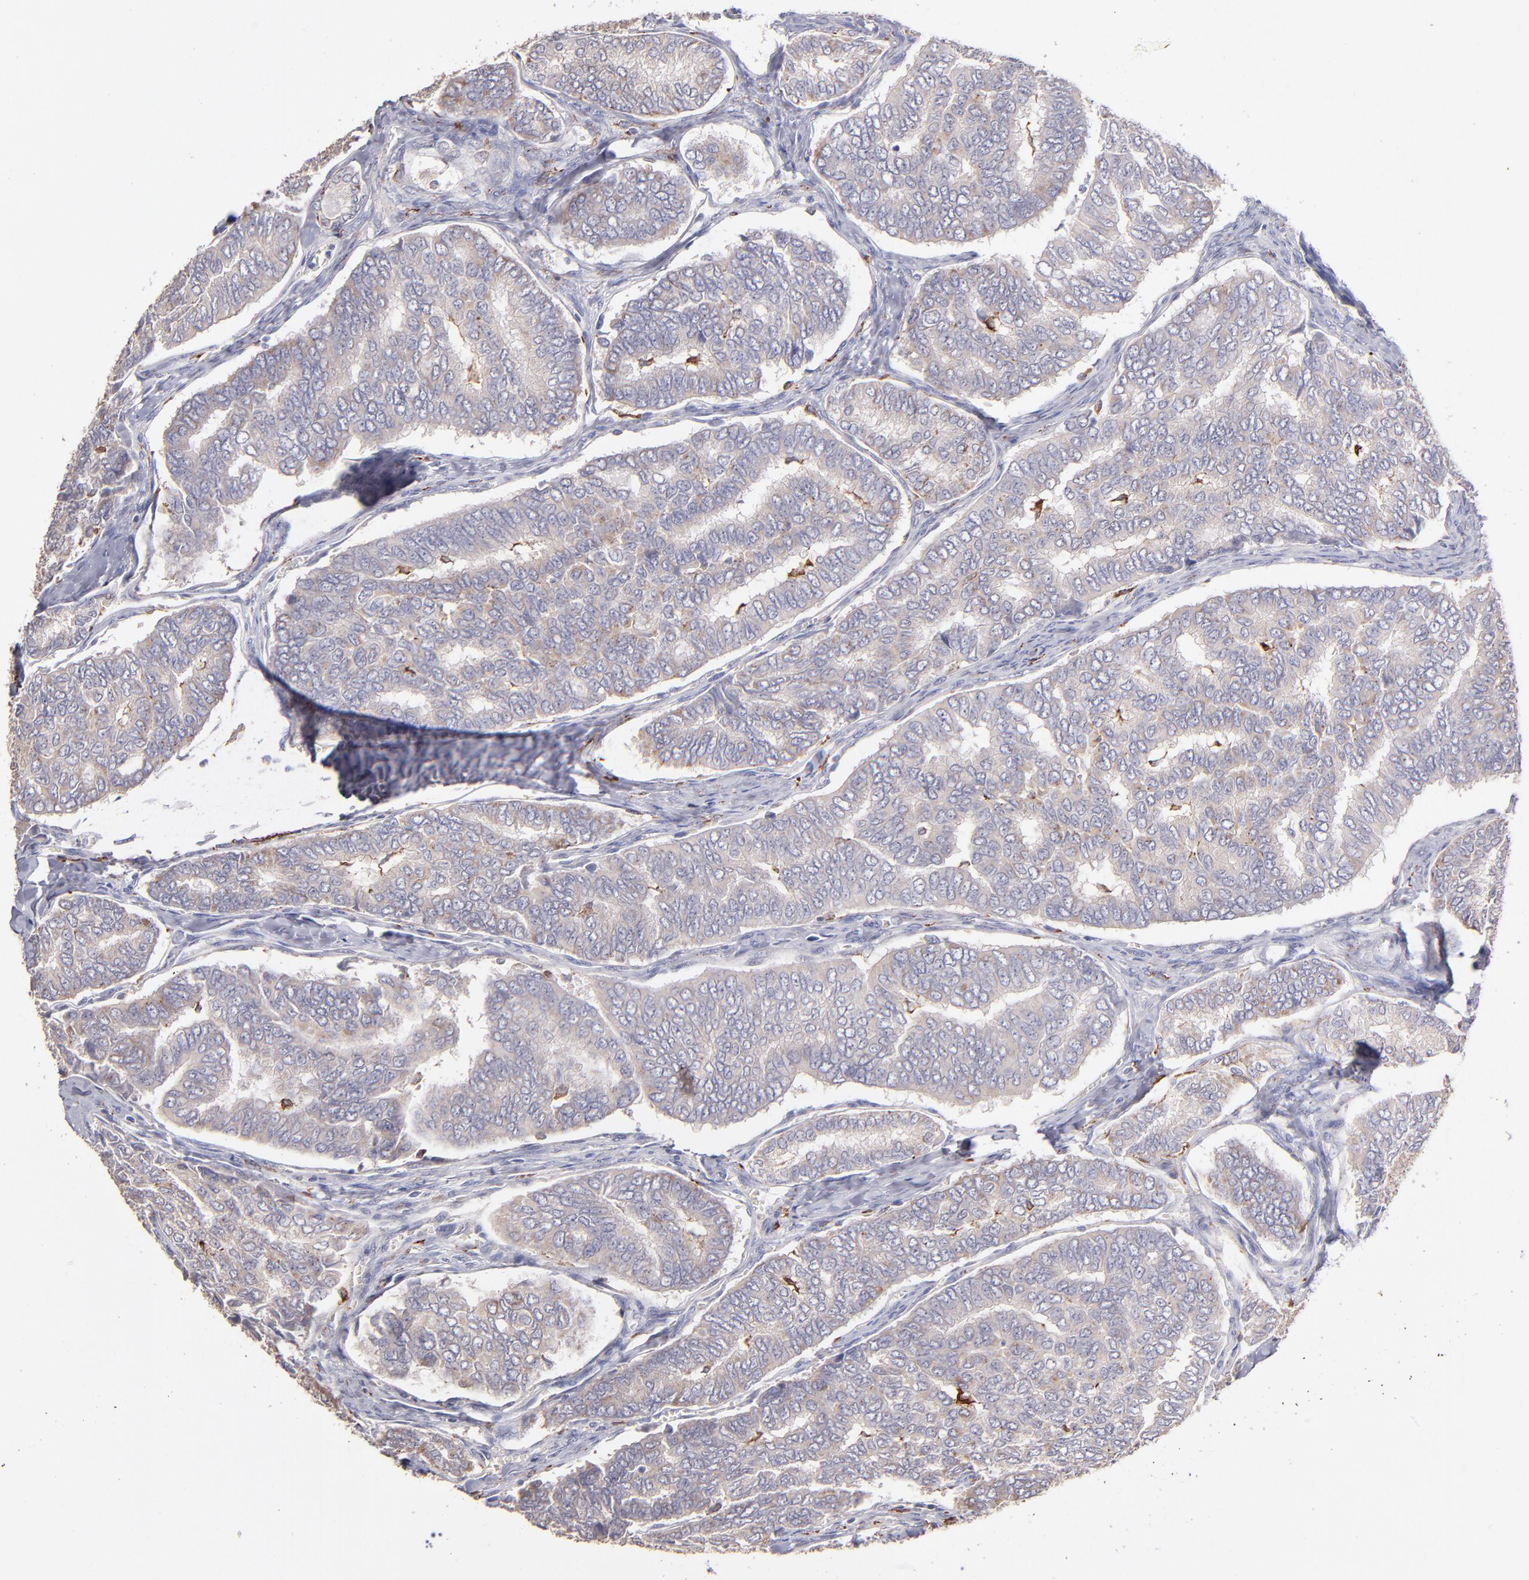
{"staining": {"intensity": "moderate", "quantity": "<25%", "location": "cytoplasmic/membranous"}, "tissue": "thyroid cancer", "cell_type": "Tumor cells", "image_type": "cancer", "snomed": [{"axis": "morphology", "description": "Papillary adenocarcinoma, NOS"}, {"axis": "topography", "description": "Thyroid gland"}], "caption": "Papillary adenocarcinoma (thyroid) stained with a brown dye exhibits moderate cytoplasmic/membranous positive expression in approximately <25% of tumor cells.", "gene": "GLDC", "patient": {"sex": "female", "age": 35}}